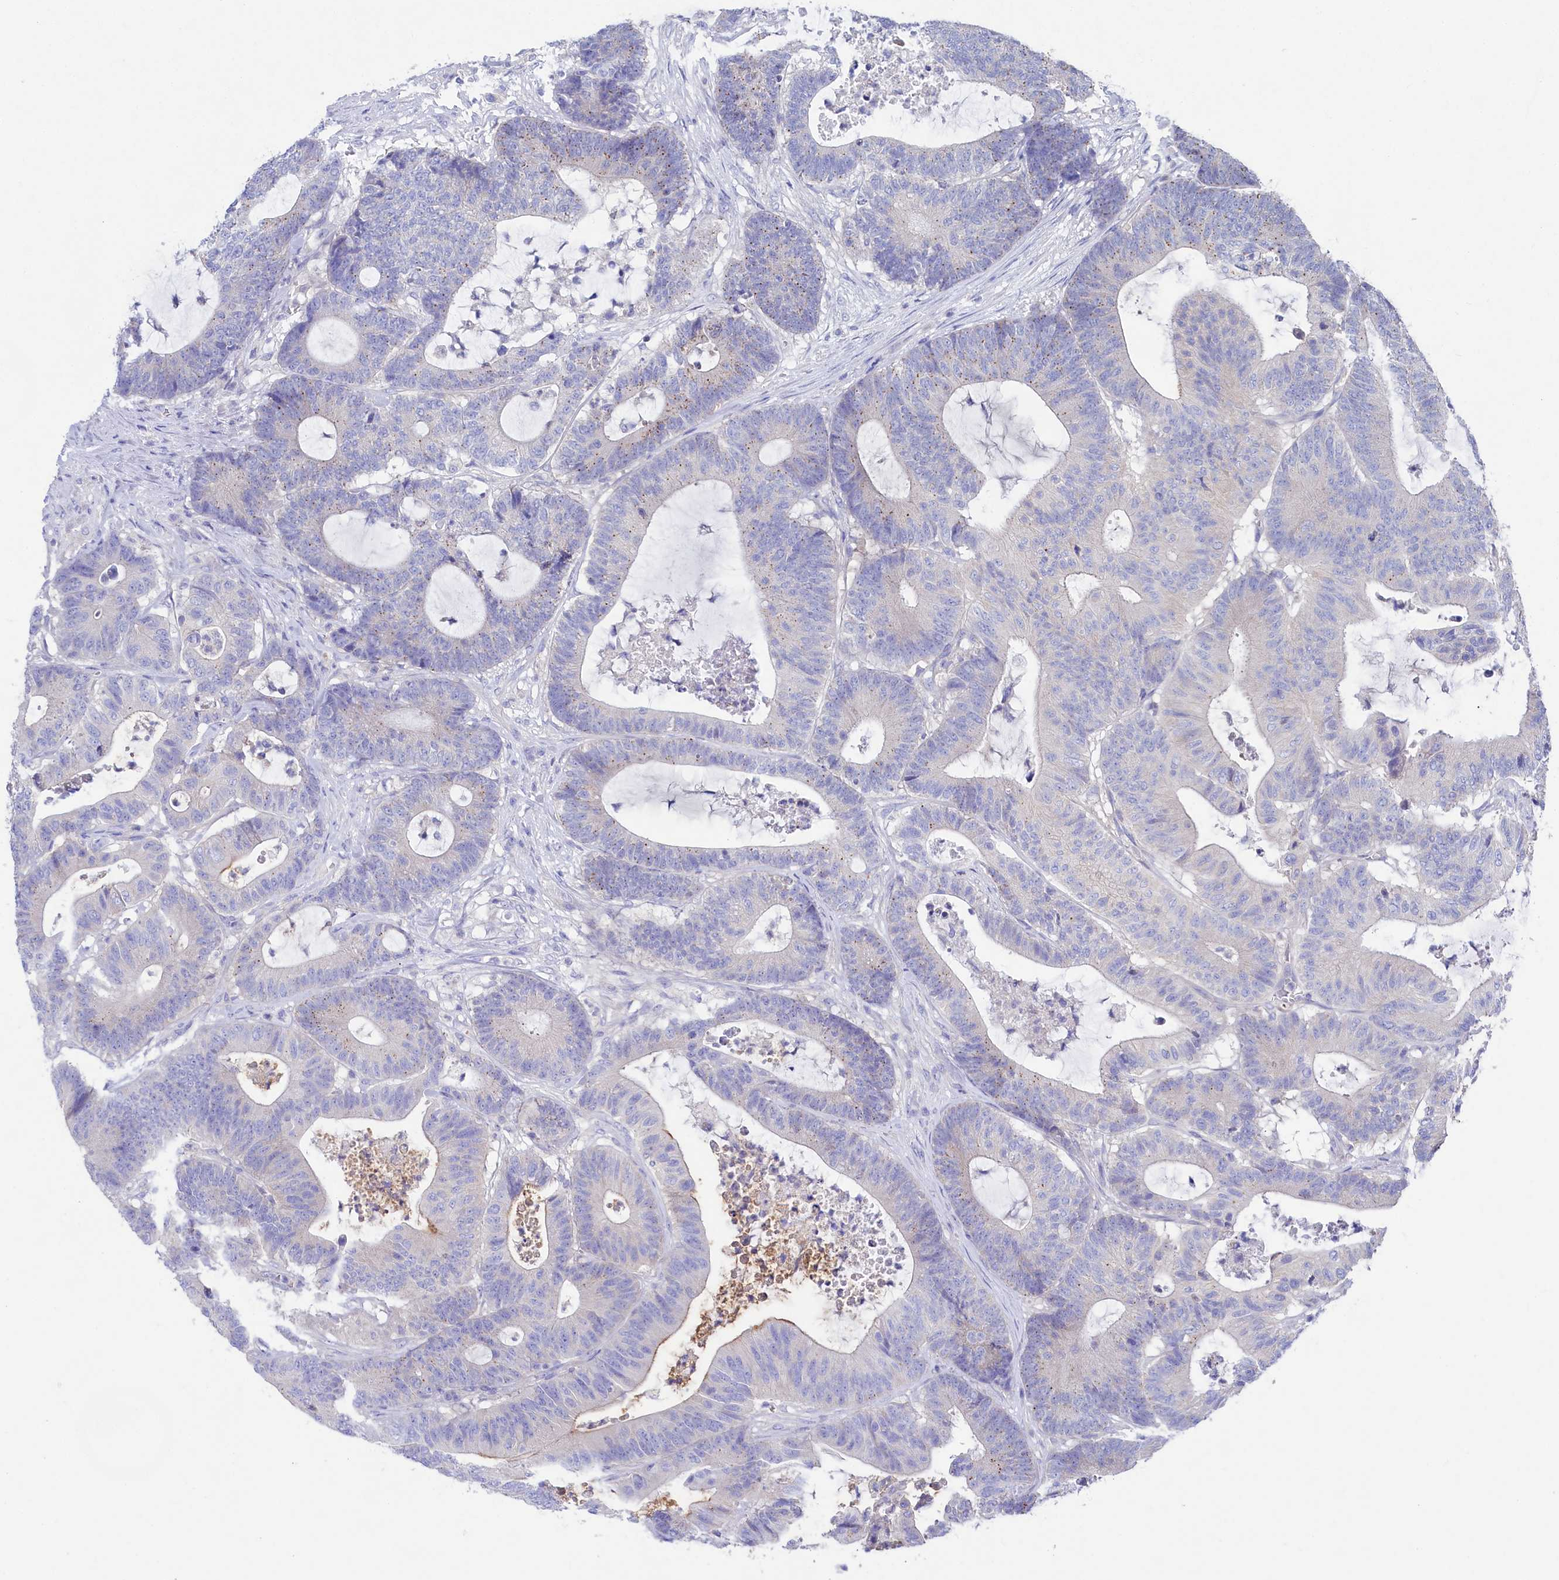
{"staining": {"intensity": "moderate", "quantity": "<25%", "location": "cytoplasmic/membranous"}, "tissue": "colorectal cancer", "cell_type": "Tumor cells", "image_type": "cancer", "snomed": [{"axis": "morphology", "description": "Adenocarcinoma, NOS"}, {"axis": "topography", "description": "Colon"}], "caption": "Human adenocarcinoma (colorectal) stained with a brown dye exhibits moderate cytoplasmic/membranous positive staining in about <25% of tumor cells.", "gene": "VPS26B", "patient": {"sex": "female", "age": 84}}